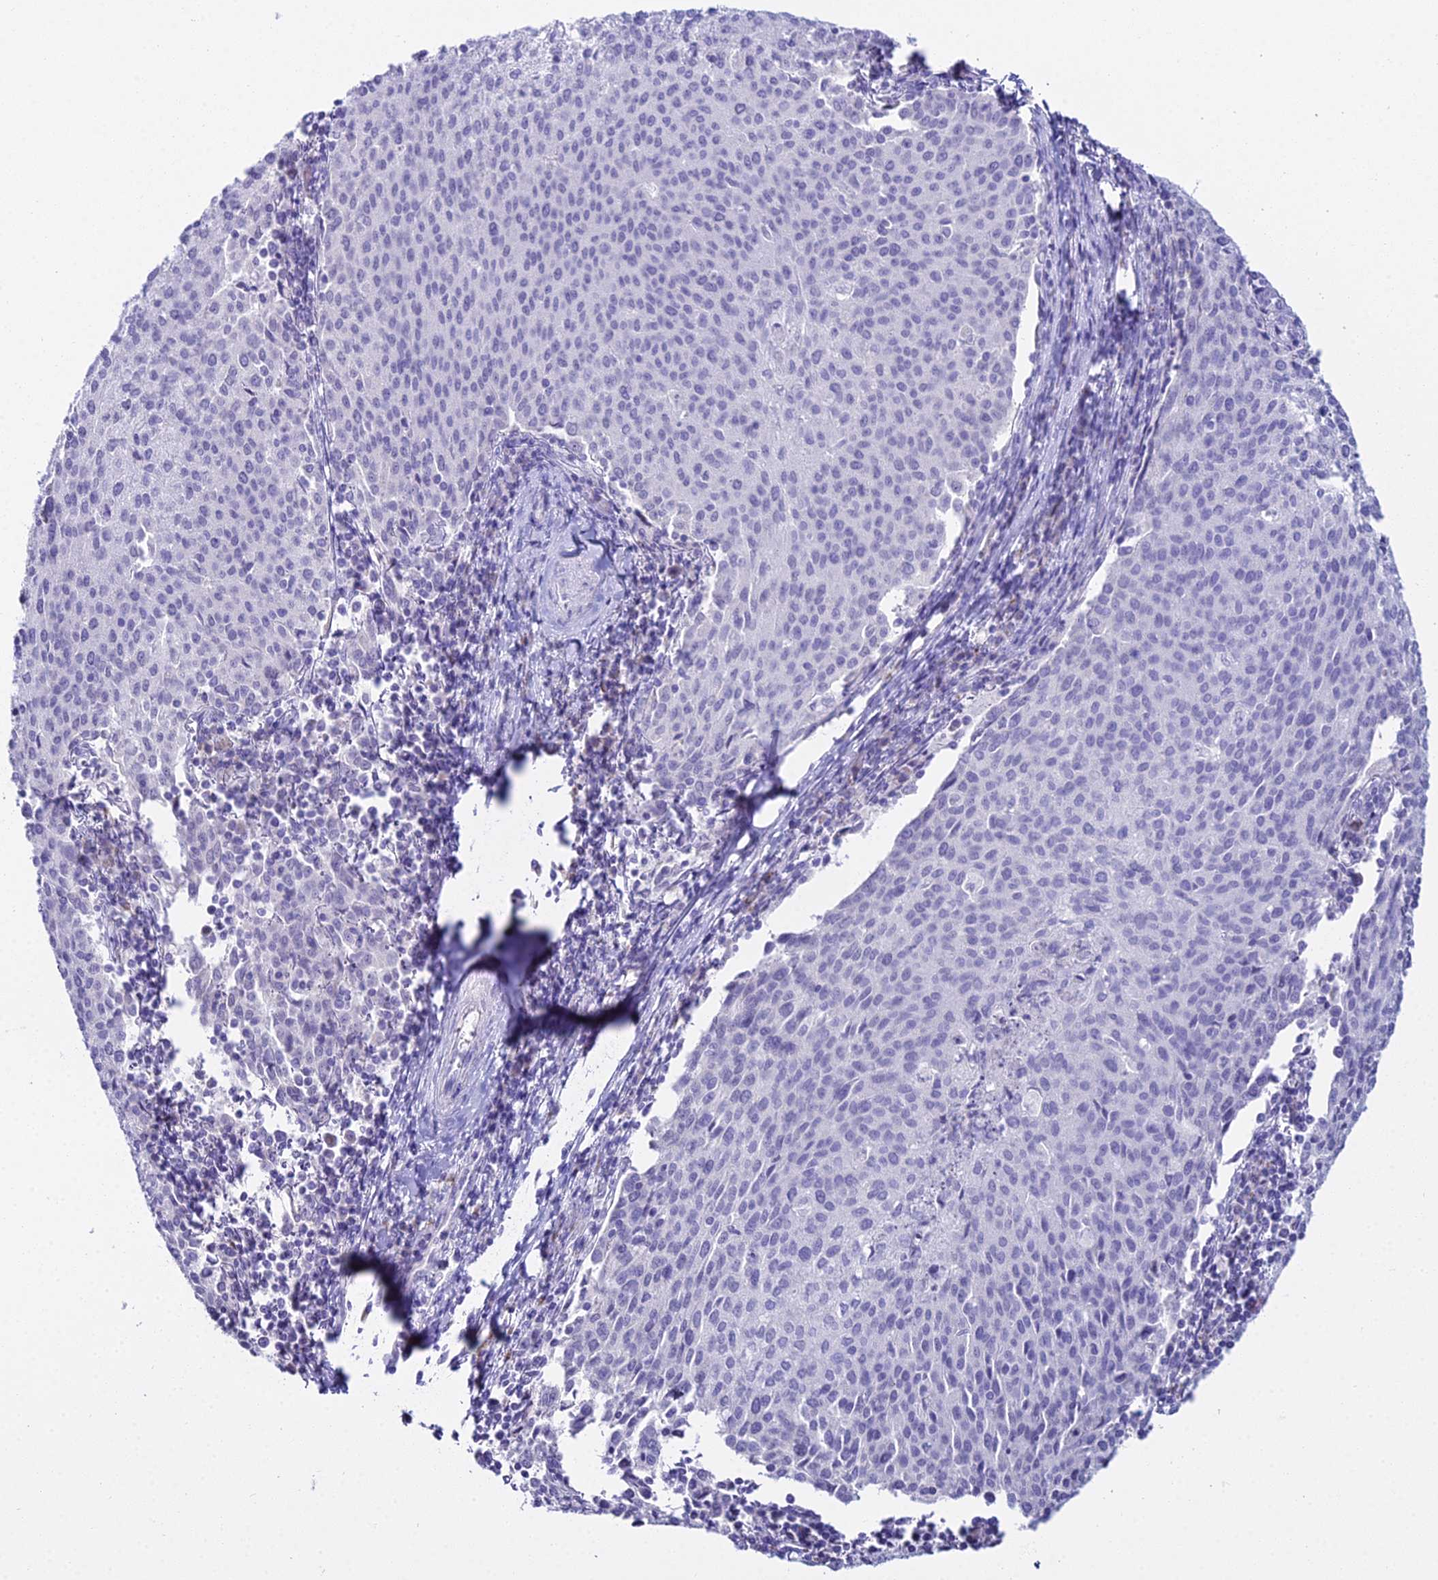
{"staining": {"intensity": "negative", "quantity": "none", "location": "none"}, "tissue": "cervical cancer", "cell_type": "Tumor cells", "image_type": "cancer", "snomed": [{"axis": "morphology", "description": "Squamous cell carcinoma, NOS"}, {"axis": "topography", "description": "Cervix"}], "caption": "An image of squamous cell carcinoma (cervical) stained for a protein demonstrates no brown staining in tumor cells.", "gene": "CGB2", "patient": {"sex": "female", "age": 46}}